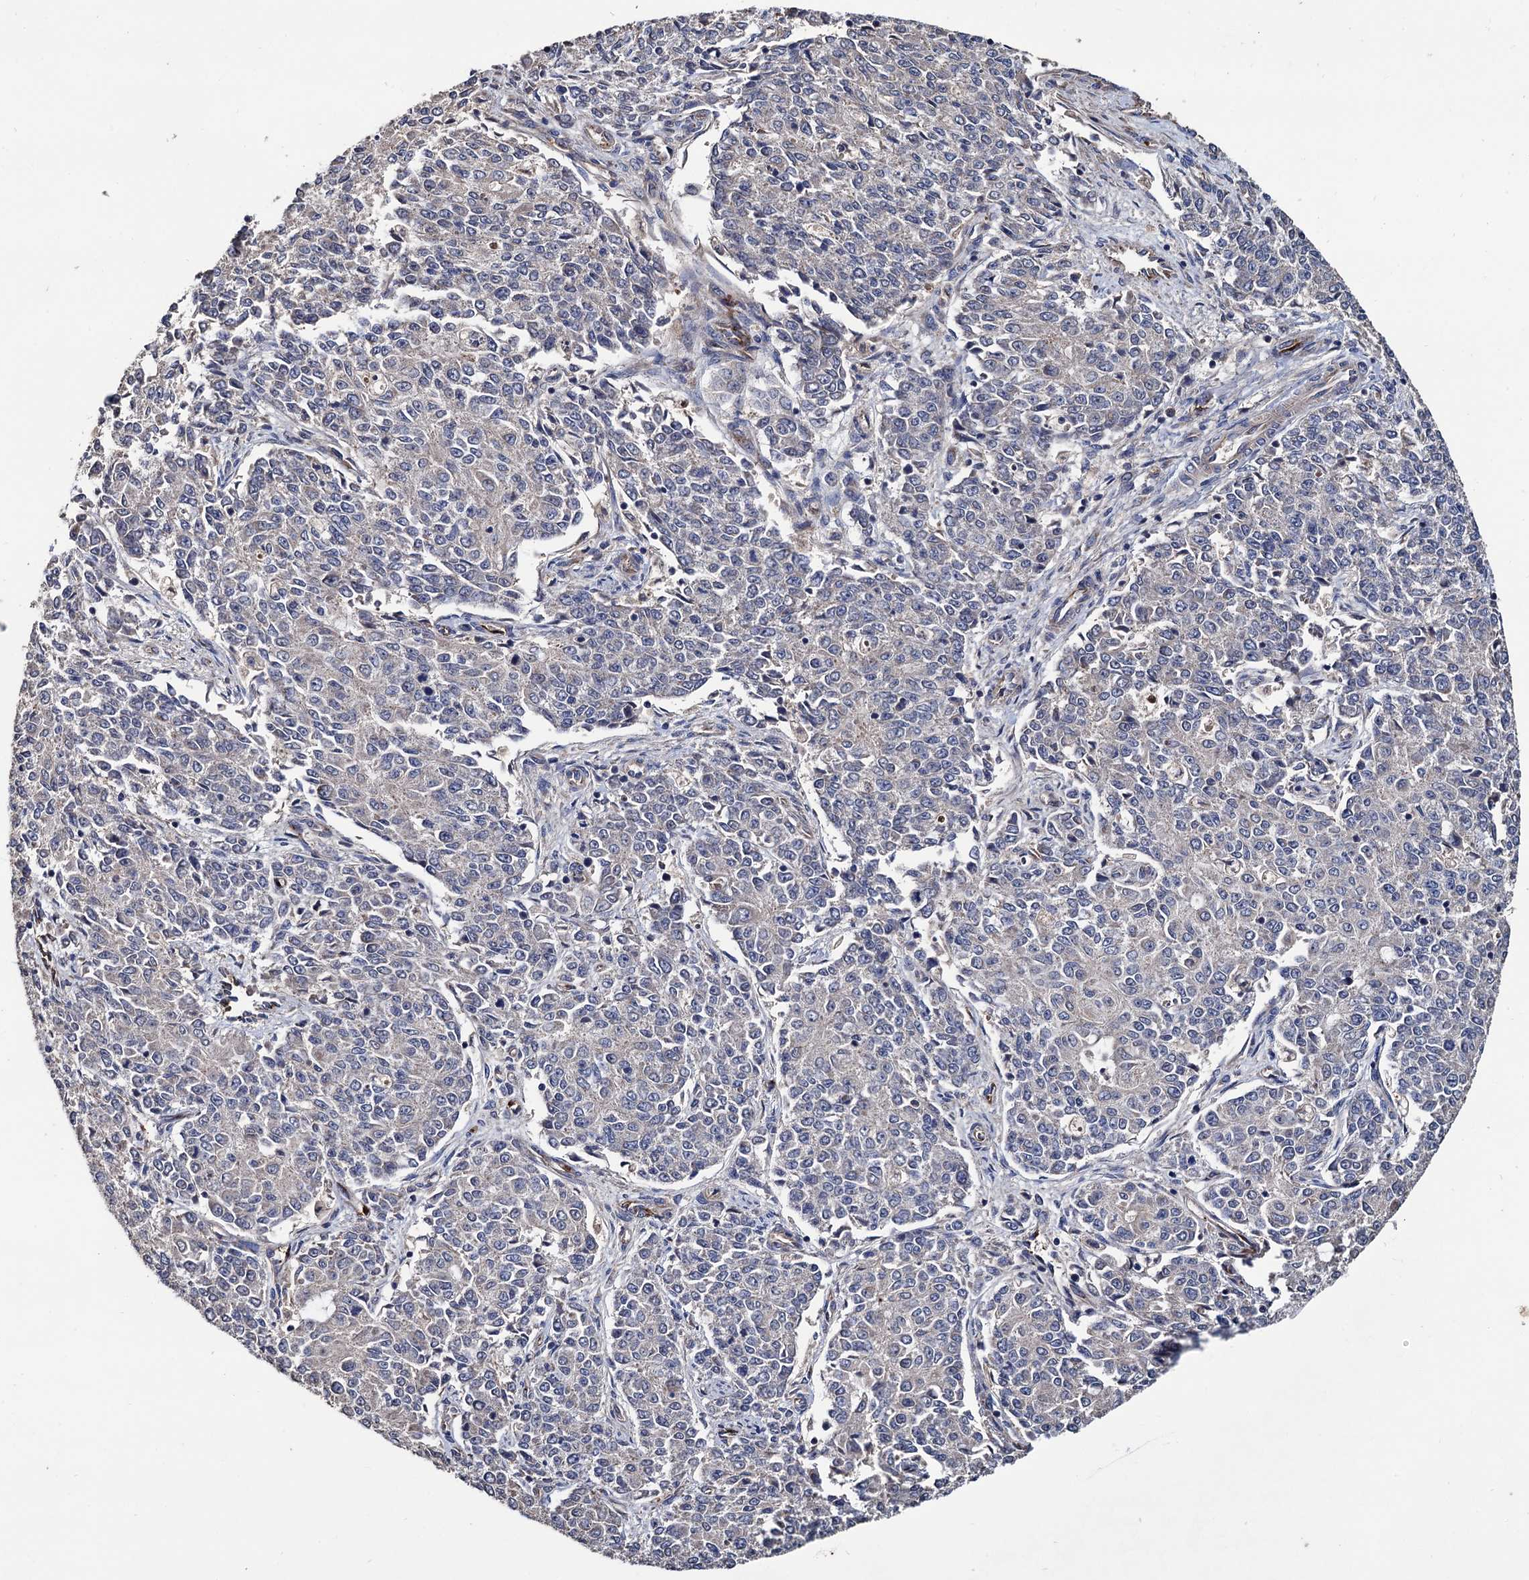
{"staining": {"intensity": "negative", "quantity": "none", "location": "none"}, "tissue": "endometrial cancer", "cell_type": "Tumor cells", "image_type": "cancer", "snomed": [{"axis": "morphology", "description": "Adenocarcinoma, NOS"}, {"axis": "topography", "description": "Endometrium"}], "caption": "An IHC photomicrograph of adenocarcinoma (endometrial) is shown. There is no staining in tumor cells of adenocarcinoma (endometrial).", "gene": "RASSF1", "patient": {"sex": "female", "age": 50}}